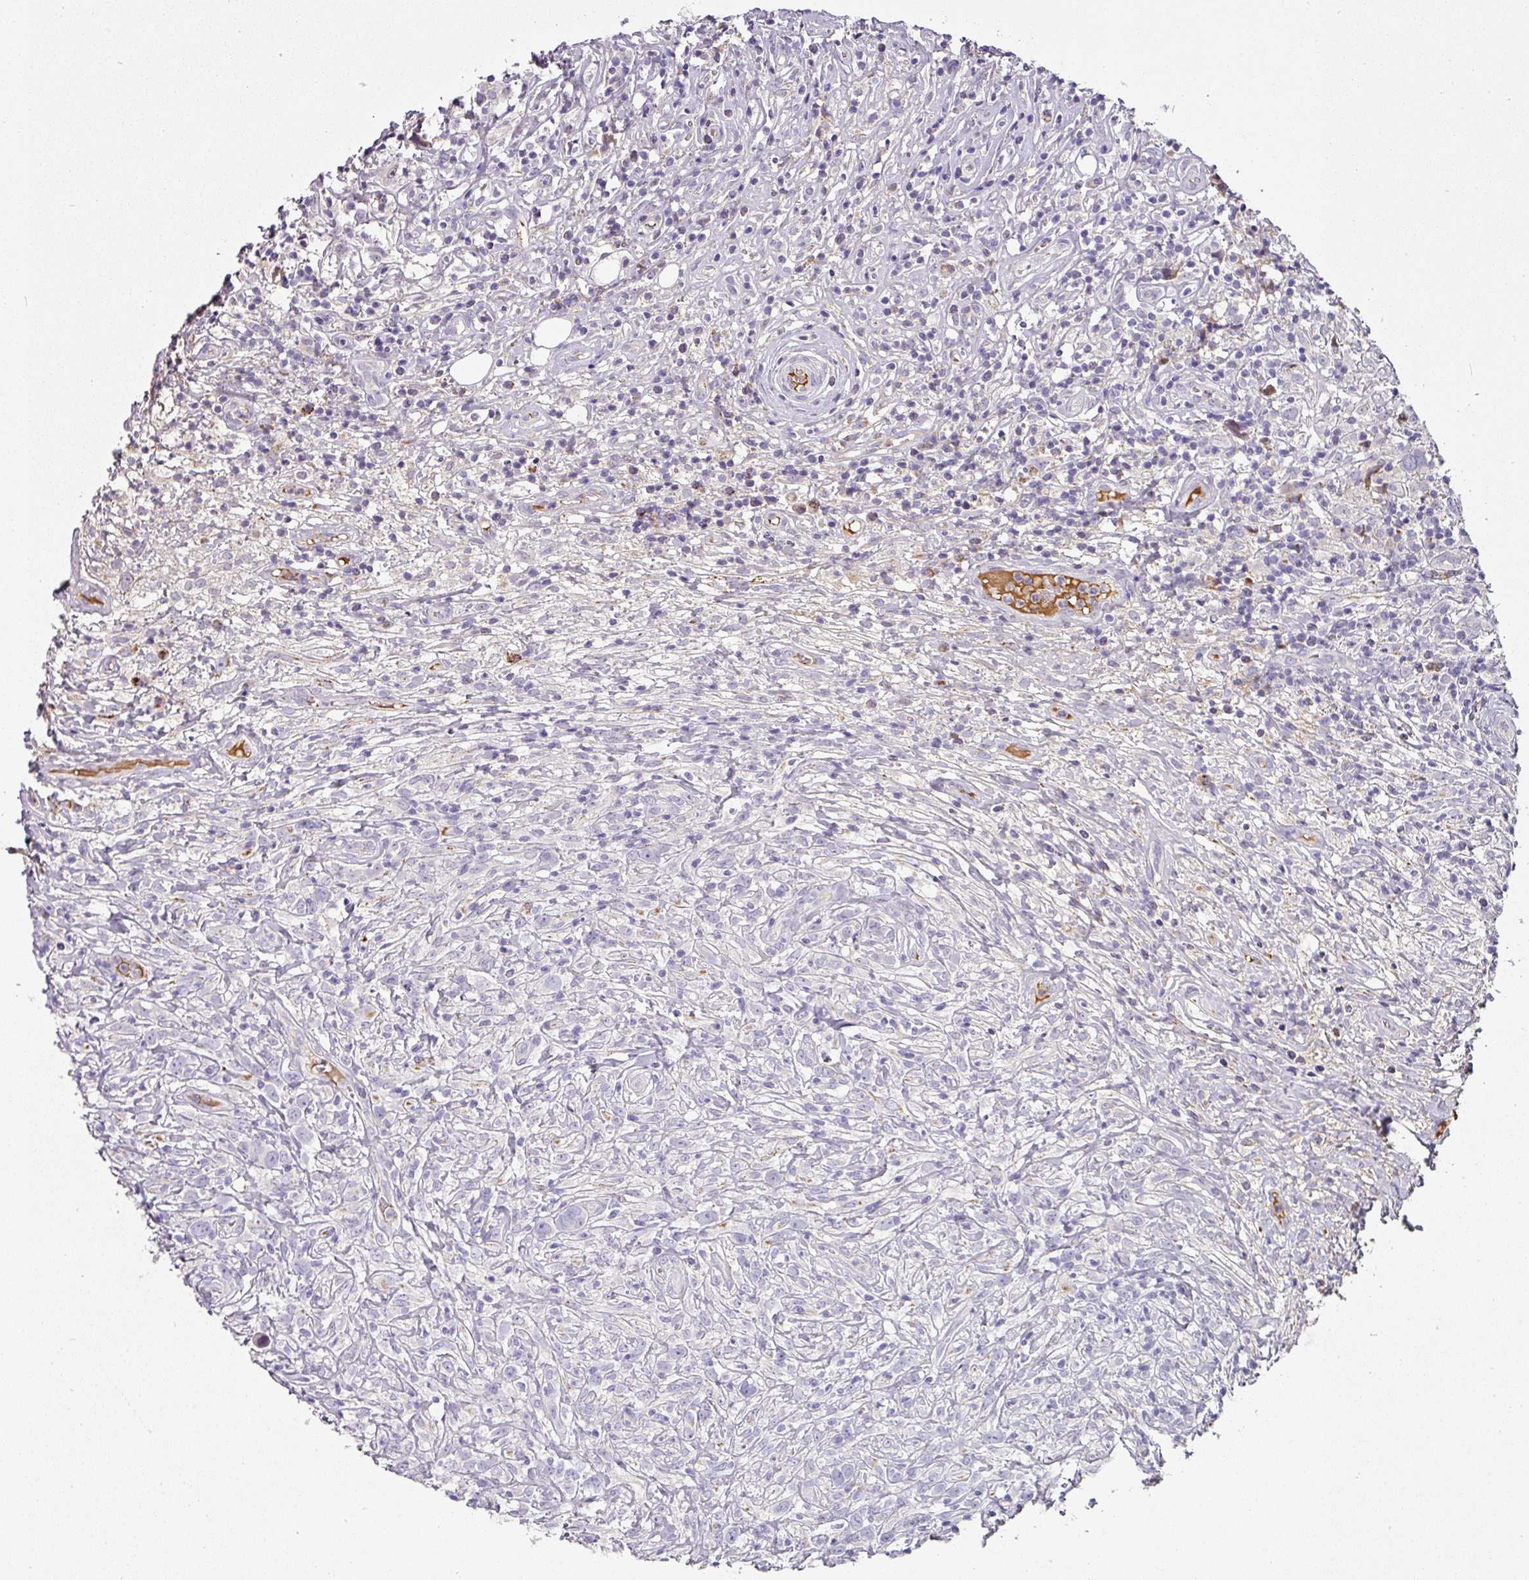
{"staining": {"intensity": "negative", "quantity": "none", "location": "none"}, "tissue": "lymphoma", "cell_type": "Tumor cells", "image_type": "cancer", "snomed": [{"axis": "morphology", "description": "Hodgkin's disease, NOS"}, {"axis": "topography", "description": "No Tissue"}], "caption": "High power microscopy histopathology image of an immunohistochemistry micrograph of lymphoma, revealing no significant positivity in tumor cells.", "gene": "CCZ1", "patient": {"sex": "female", "age": 21}}